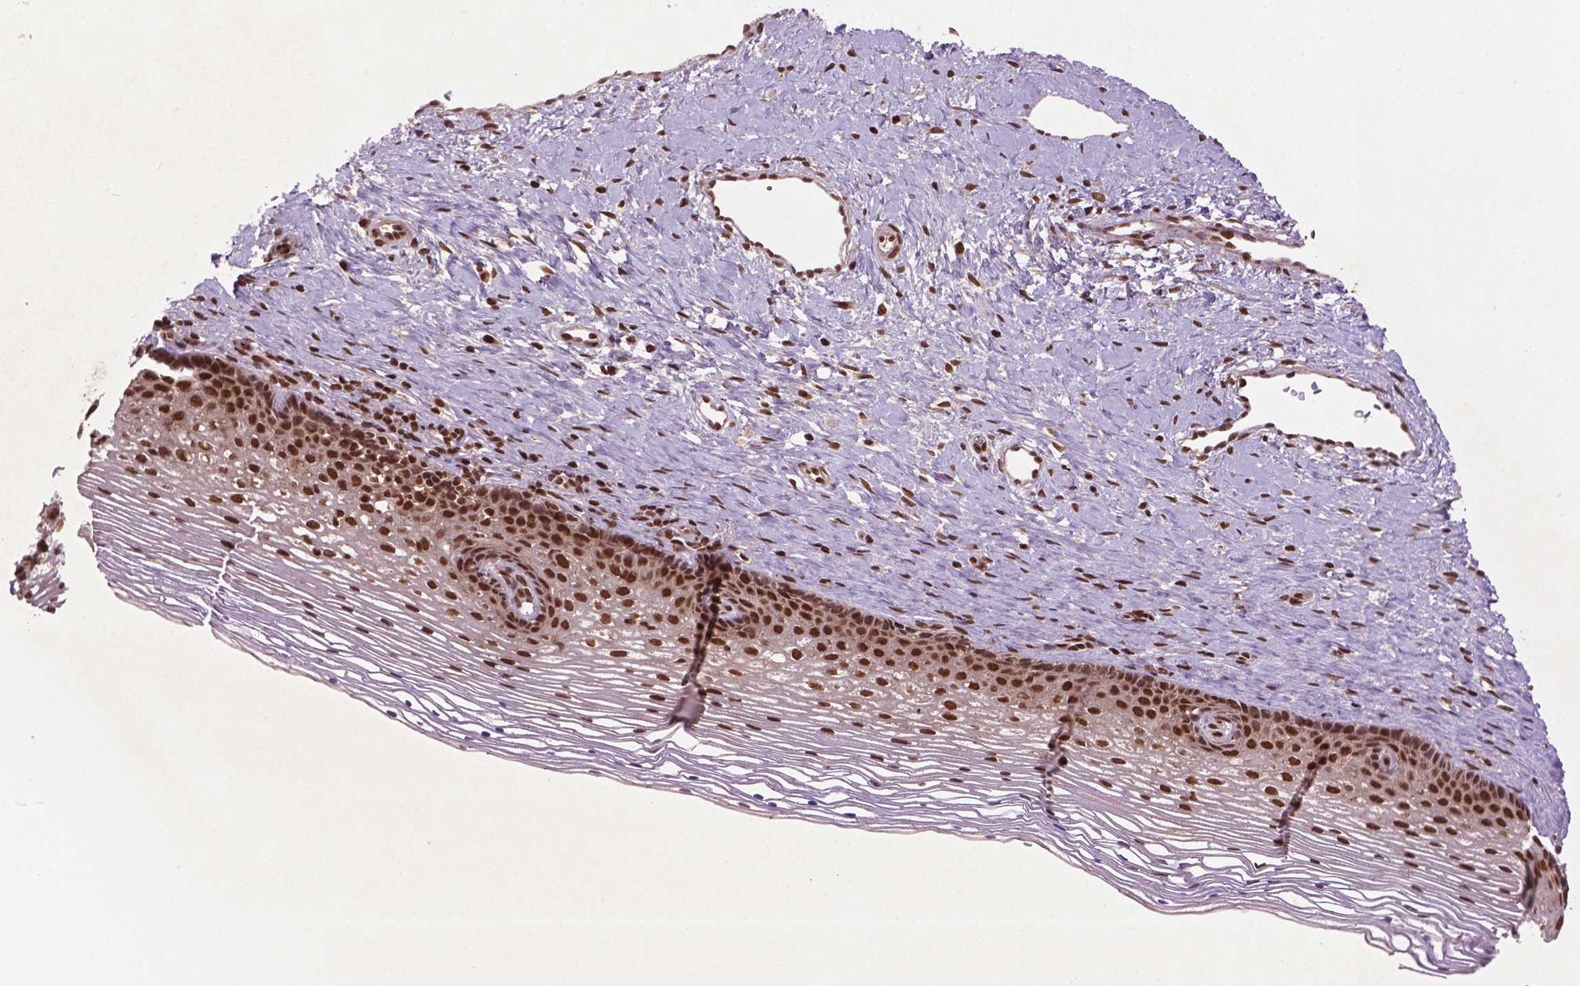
{"staining": {"intensity": "strong", "quantity": ">75%", "location": "nuclear"}, "tissue": "cervix", "cell_type": "Glandular cells", "image_type": "normal", "snomed": [{"axis": "morphology", "description": "Normal tissue, NOS"}, {"axis": "topography", "description": "Cervix"}], "caption": "Immunohistochemistry (DAB) staining of normal human cervix shows strong nuclear protein staining in about >75% of glandular cells. The protein is shown in brown color, while the nuclei are stained blue.", "gene": "SIRT6", "patient": {"sex": "female", "age": 34}}